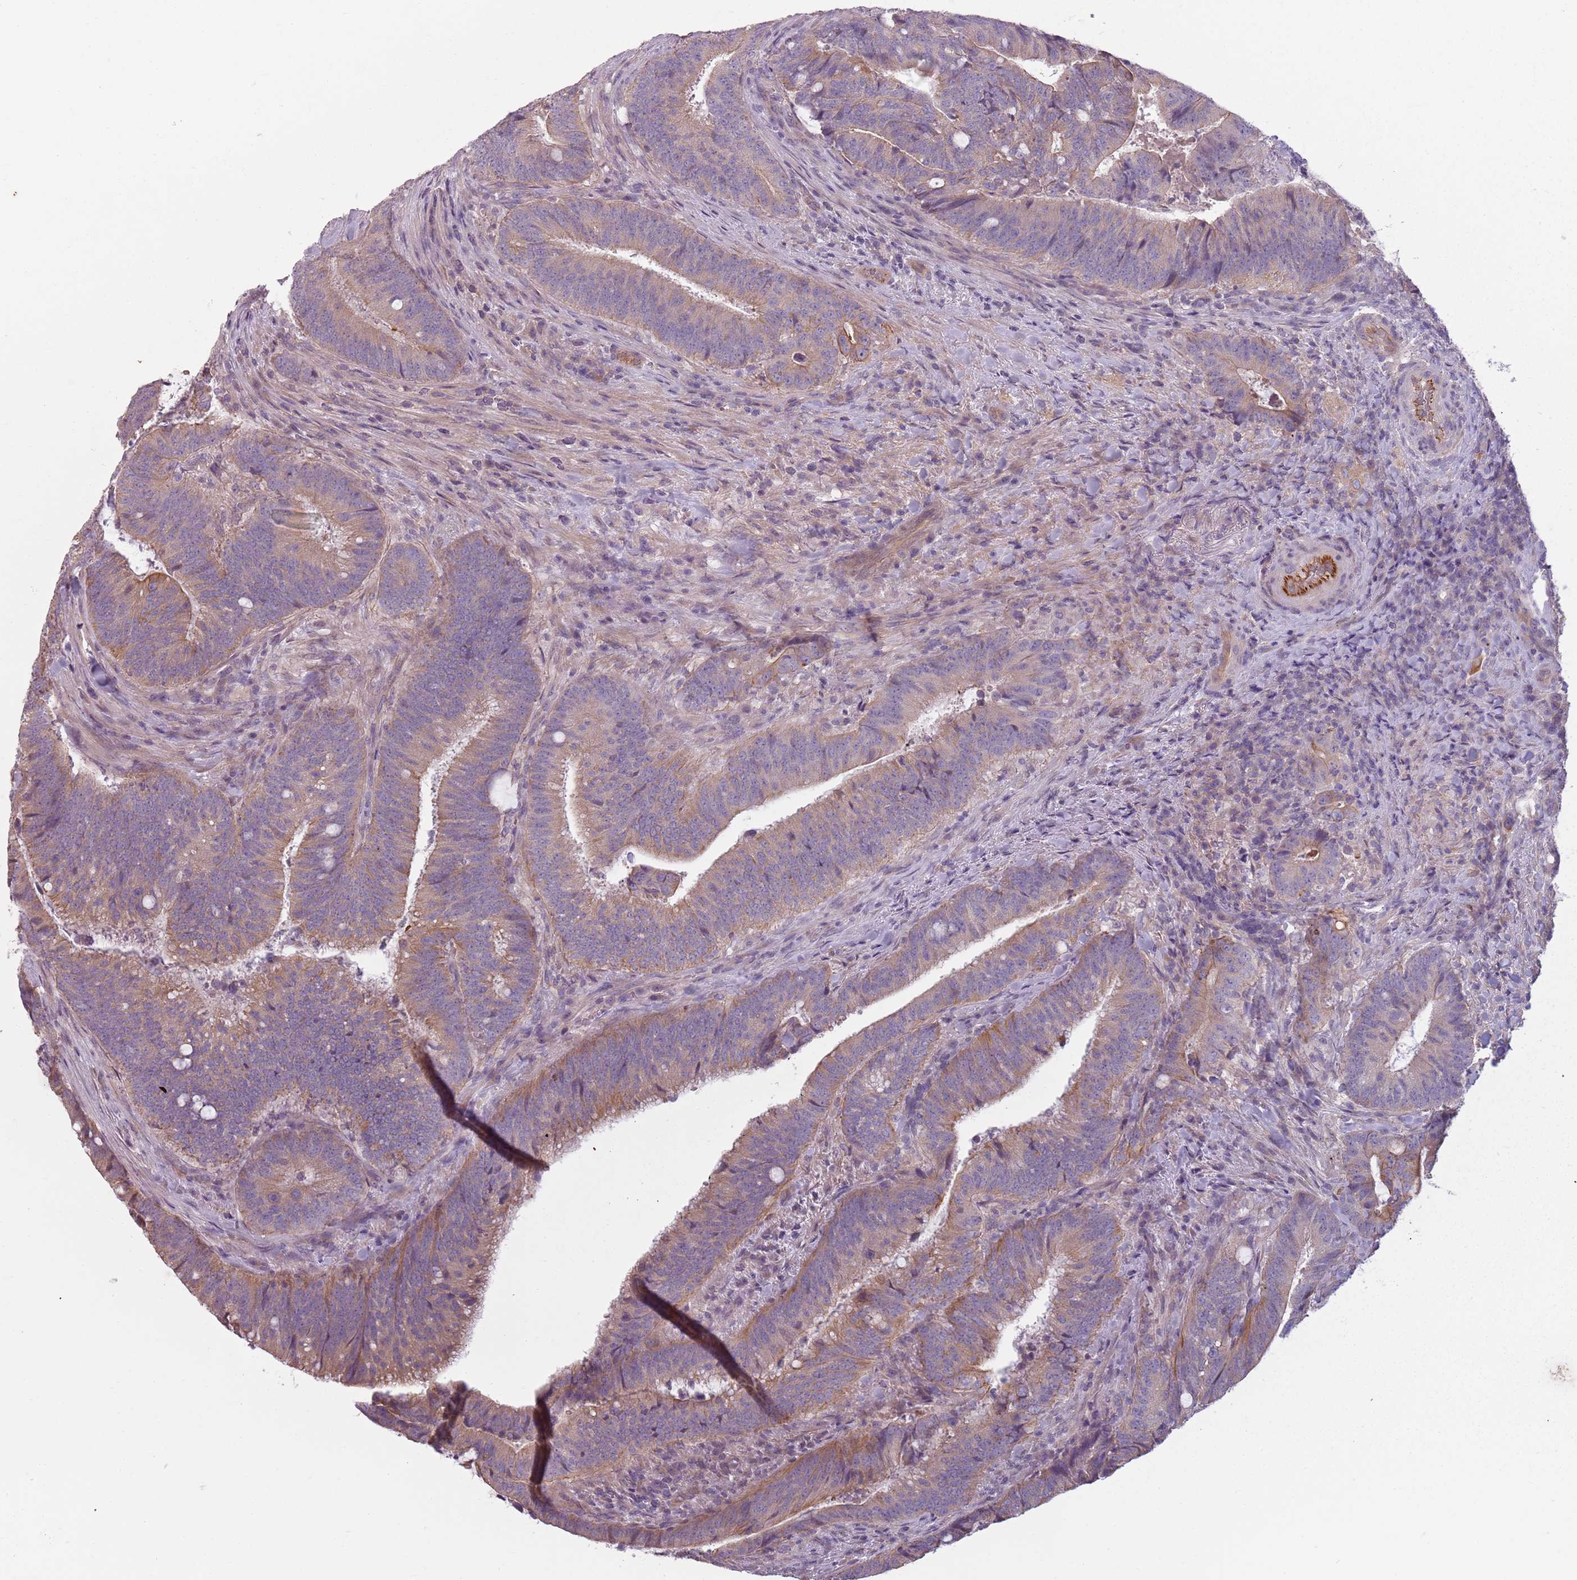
{"staining": {"intensity": "moderate", "quantity": "25%-75%", "location": "cytoplasmic/membranous"}, "tissue": "colorectal cancer", "cell_type": "Tumor cells", "image_type": "cancer", "snomed": [{"axis": "morphology", "description": "Adenocarcinoma, NOS"}, {"axis": "topography", "description": "Colon"}], "caption": "Protein analysis of colorectal cancer tissue demonstrates moderate cytoplasmic/membranous staining in about 25%-75% of tumor cells.", "gene": "TLCD2", "patient": {"sex": "female", "age": 43}}